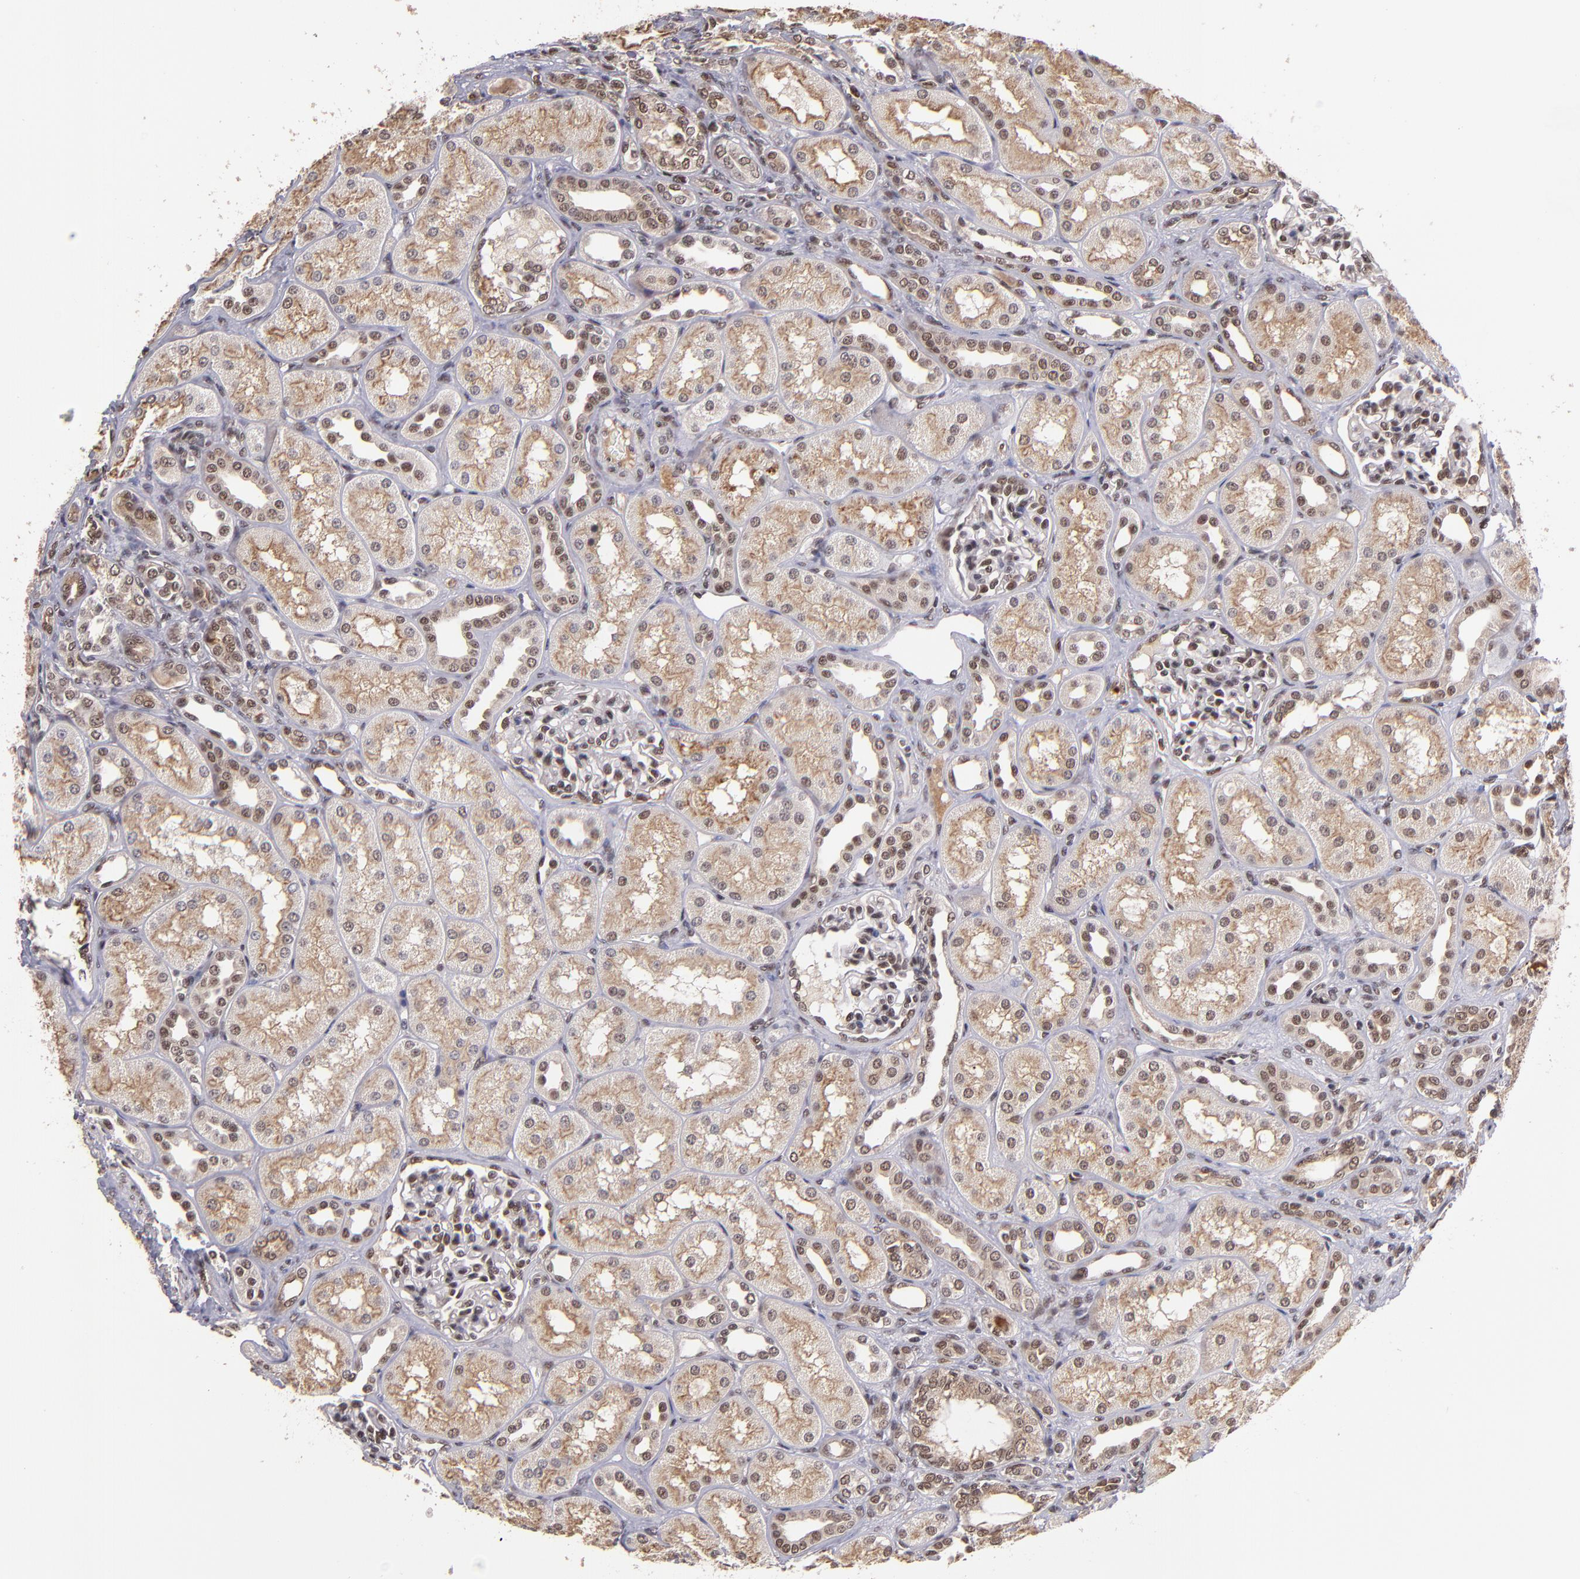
{"staining": {"intensity": "moderate", "quantity": "25%-75%", "location": "nuclear"}, "tissue": "kidney", "cell_type": "Cells in glomeruli", "image_type": "normal", "snomed": [{"axis": "morphology", "description": "Normal tissue, NOS"}, {"axis": "topography", "description": "Kidney"}], "caption": "Moderate nuclear protein expression is appreciated in about 25%-75% of cells in glomeruli in kidney. The staining is performed using DAB brown chromogen to label protein expression. The nuclei are counter-stained blue using hematoxylin.", "gene": "EP300", "patient": {"sex": "male", "age": 7}}